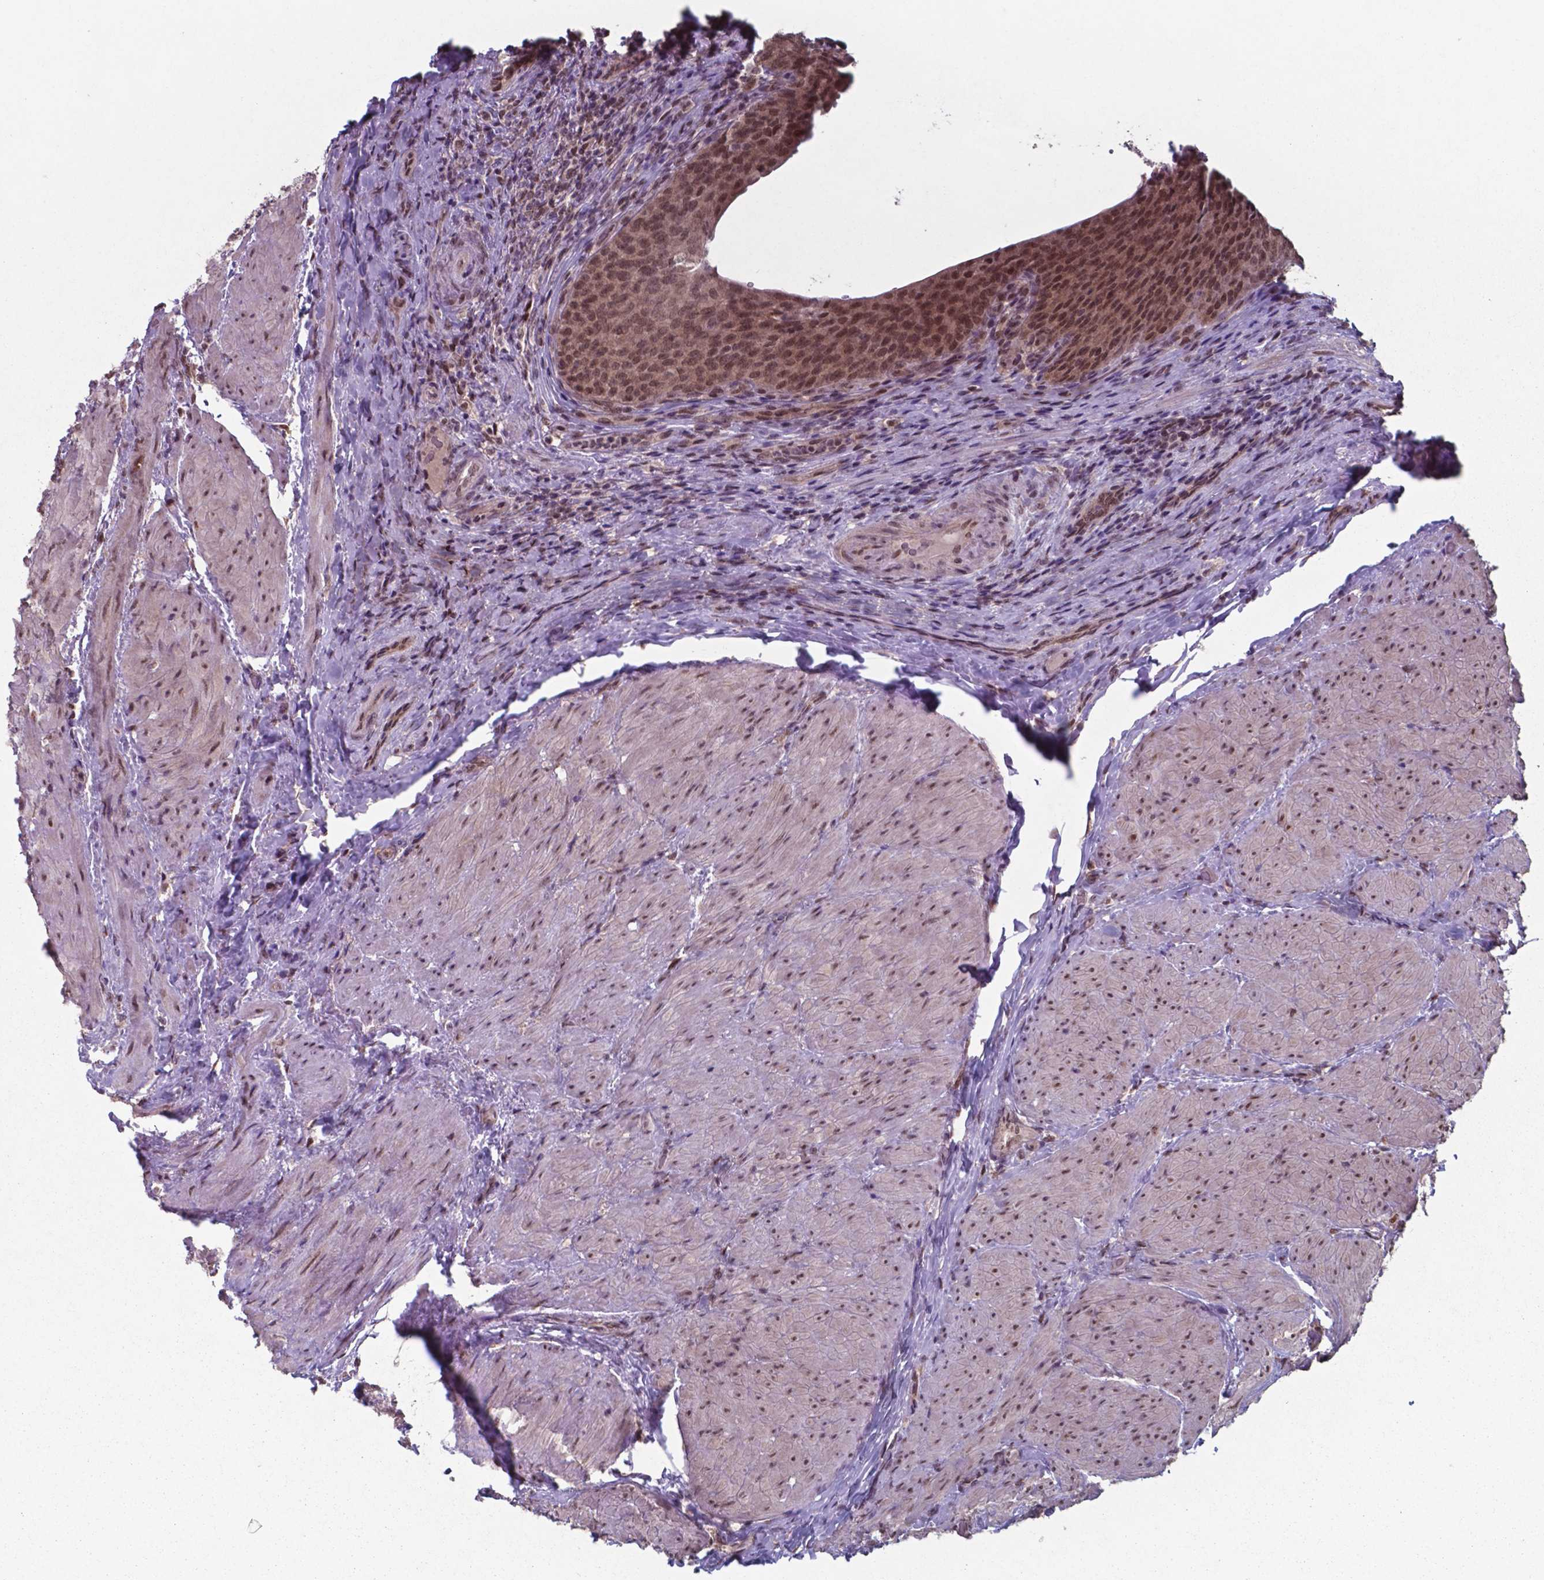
{"staining": {"intensity": "moderate", "quantity": ">75%", "location": "nuclear"}, "tissue": "urinary bladder", "cell_type": "Urothelial cells", "image_type": "normal", "snomed": [{"axis": "morphology", "description": "Normal tissue, NOS"}, {"axis": "topography", "description": "Urinary bladder"}, {"axis": "topography", "description": "Peripheral nerve tissue"}], "caption": "A brown stain labels moderate nuclear staining of a protein in urothelial cells of unremarkable human urinary bladder. The protein is stained brown, and the nuclei are stained in blue (DAB IHC with brightfield microscopy, high magnification).", "gene": "UBA1", "patient": {"sex": "male", "age": 66}}